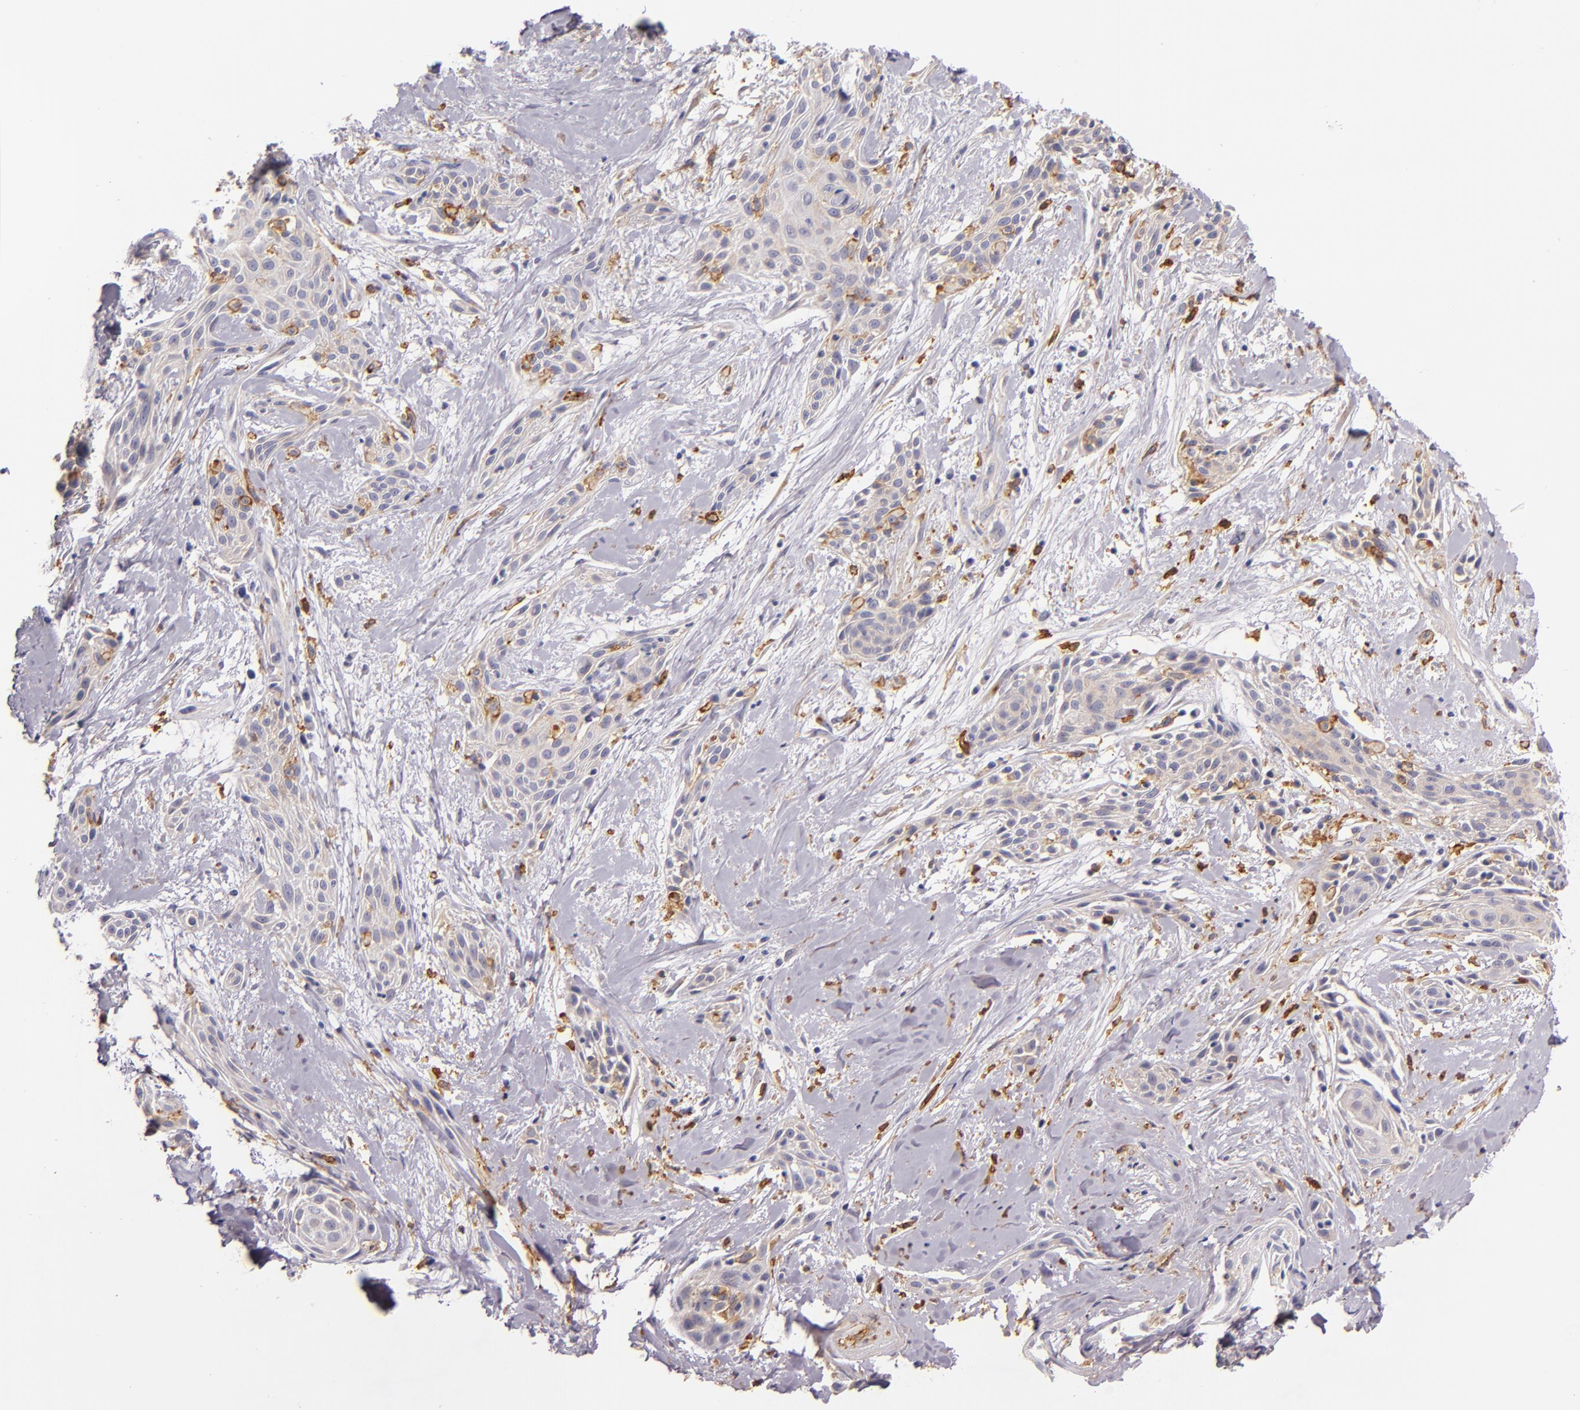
{"staining": {"intensity": "weak", "quantity": "25%-75%", "location": "cytoplasmic/membranous"}, "tissue": "skin cancer", "cell_type": "Tumor cells", "image_type": "cancer", "snomed": [{"axis": "morphology", "description": "Squamous cell carcinoma, NOS"}, {"axis": "topography", "description": "Skin"}, {"axis": "topography", "description": "Anal"}], "caption": "The immunohistochemical stain labels weak cytoplasmic/membranous staining in tumor cells of skin squamous cell carcinoma tissue. (IHC, brightfield microscopy, high magnification).", "gene": "C5AR1", "patient": {"sex": "male", "age": 64}}